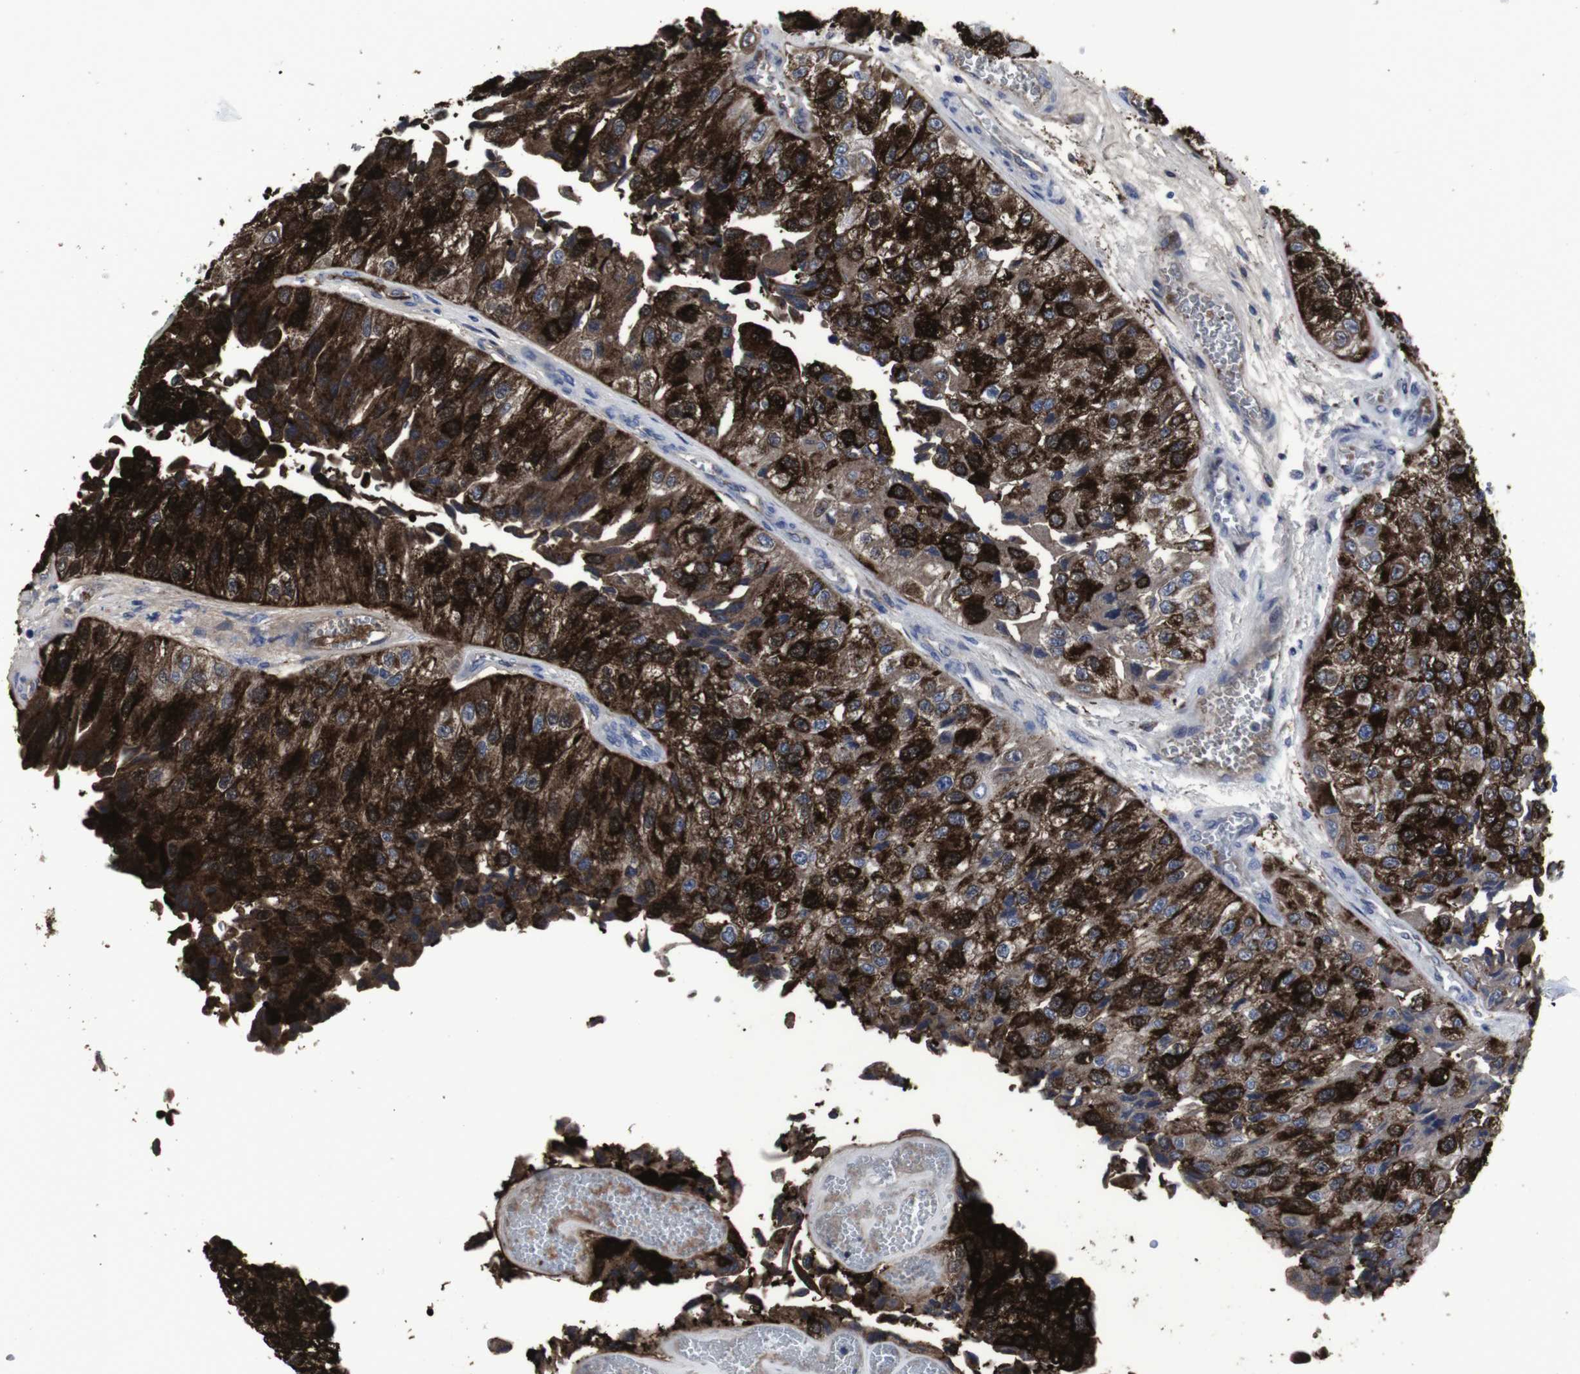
{"staining": {"intensity": "strong", "quantity": ">75%", "location": "cytoplasmic/membranous"}, "tissue": "urothelial cancer", "cell_type": "Tumor cells", "image_type": "cancer", "snomed": [{"axis": "morphology", "description": "Urothelial carcinoma, High grade"}, {"axis": "topography", "description": "Kidney"}, {"axis": "topography", "description": "Urinary bladder"}], "caption": "Protein staining reveals strong cytoplasmic/membranous expression in approximately >75% of tumor cells in urothelial carcinoma (high-grade).", "gene": "SNCG", "patient": {"sex": "male", "age": 77}}